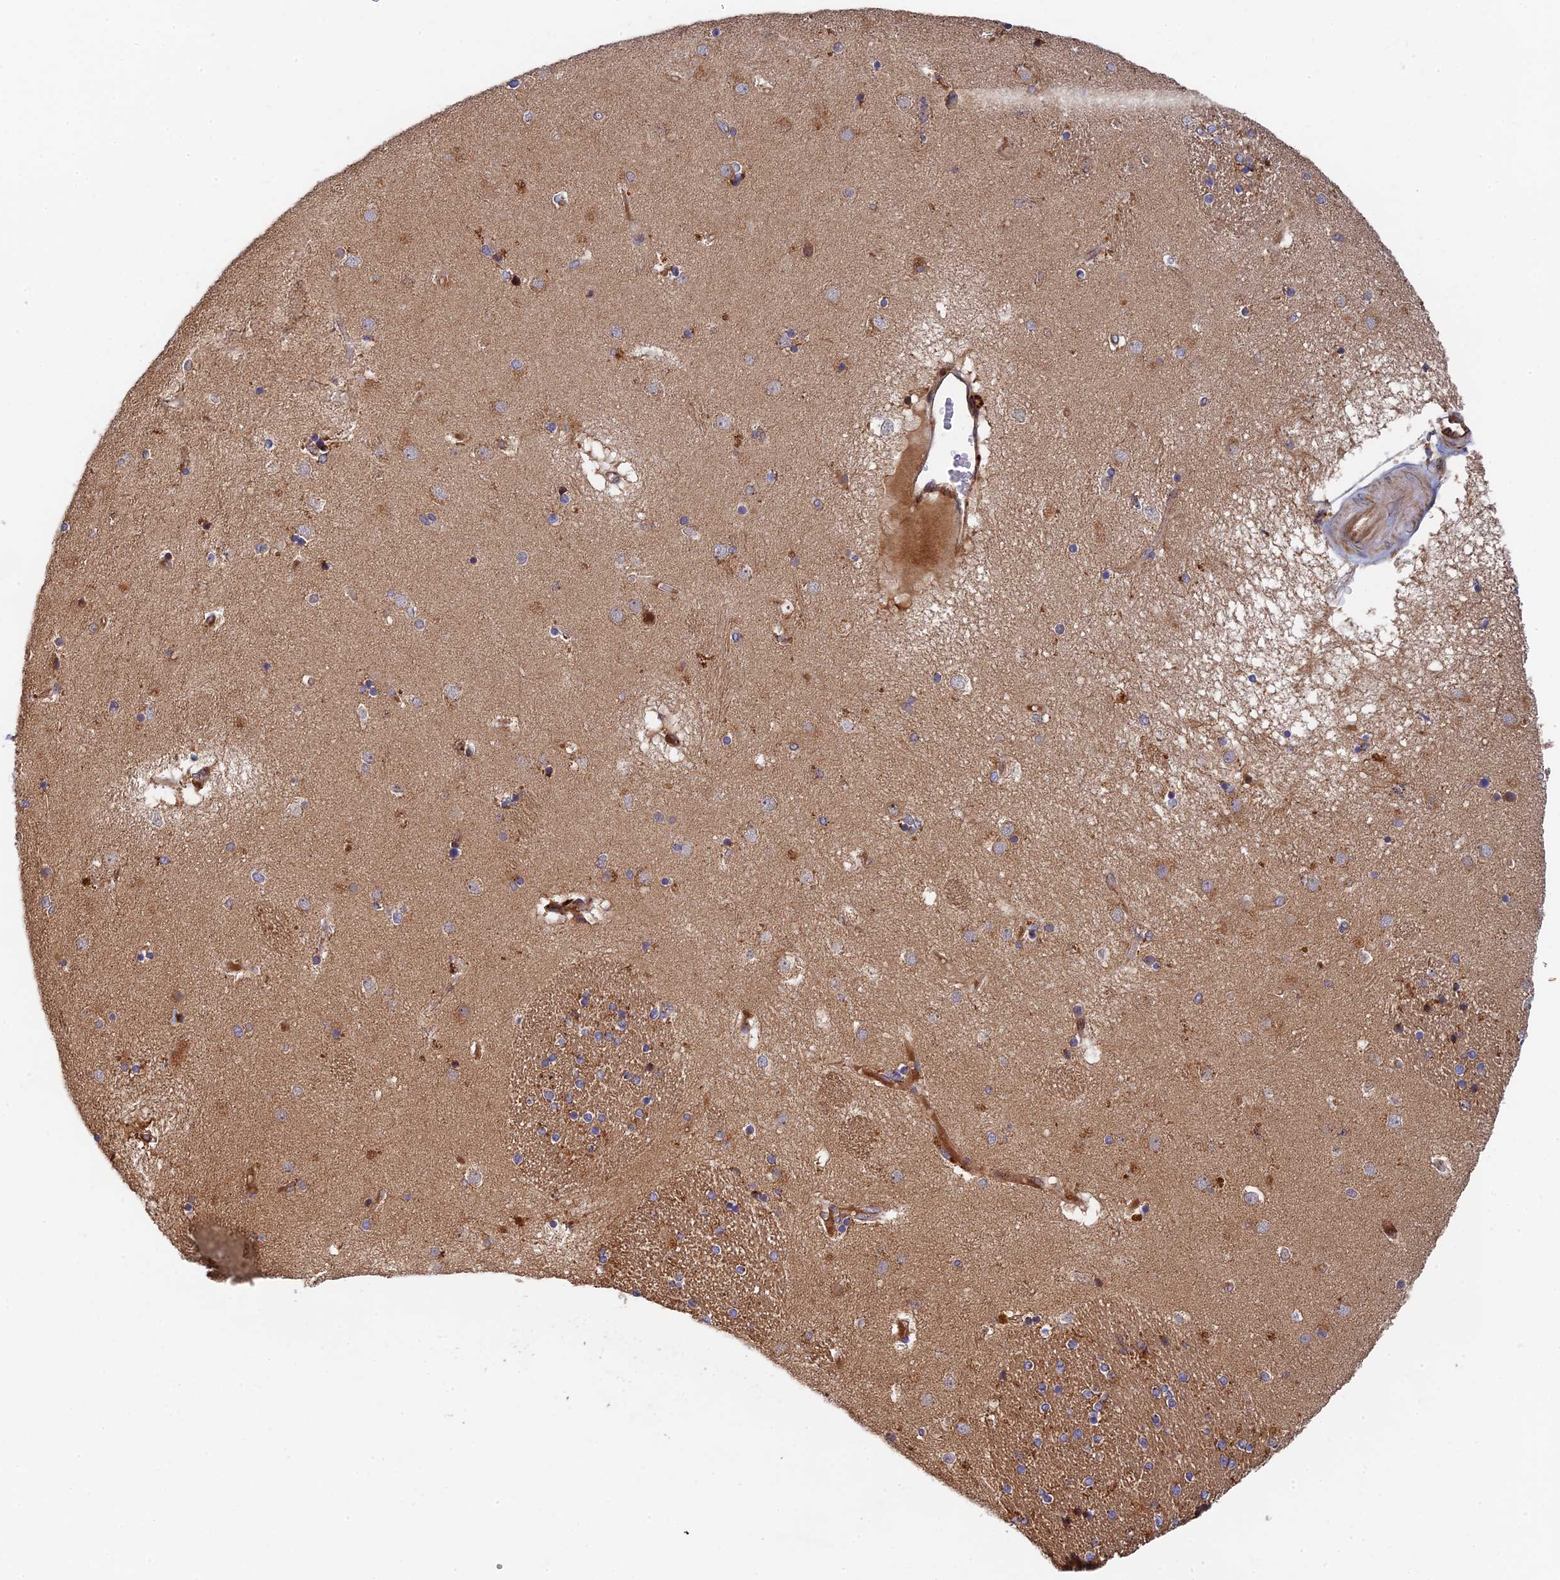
{"staining": {"intensity": "moderate", "quantity": "<25%", "location": "cytoplasmic/membranous"}, "tissue": "caudate", "cell_type": "Glial cells", "image_type": "normal", "snomed": [{"axis": "morphology", "description": "Normal tissue, NOS"}, {"axis": "topography", "description": "Lateral ventricle wall"}], "caption": "Protein analysis of unremarkable caudate shows moderate cytoplasmic/membranous staining in about <25% of glial cells. The protein is stained brown, and the nuclei are stained in blue (DAB (3,3'-diaminobenzidine) IHC with brightfield microscopy, high magnification).", "gene": "PPP2R3C", "patient": {"sex": "male", "age": 70}}